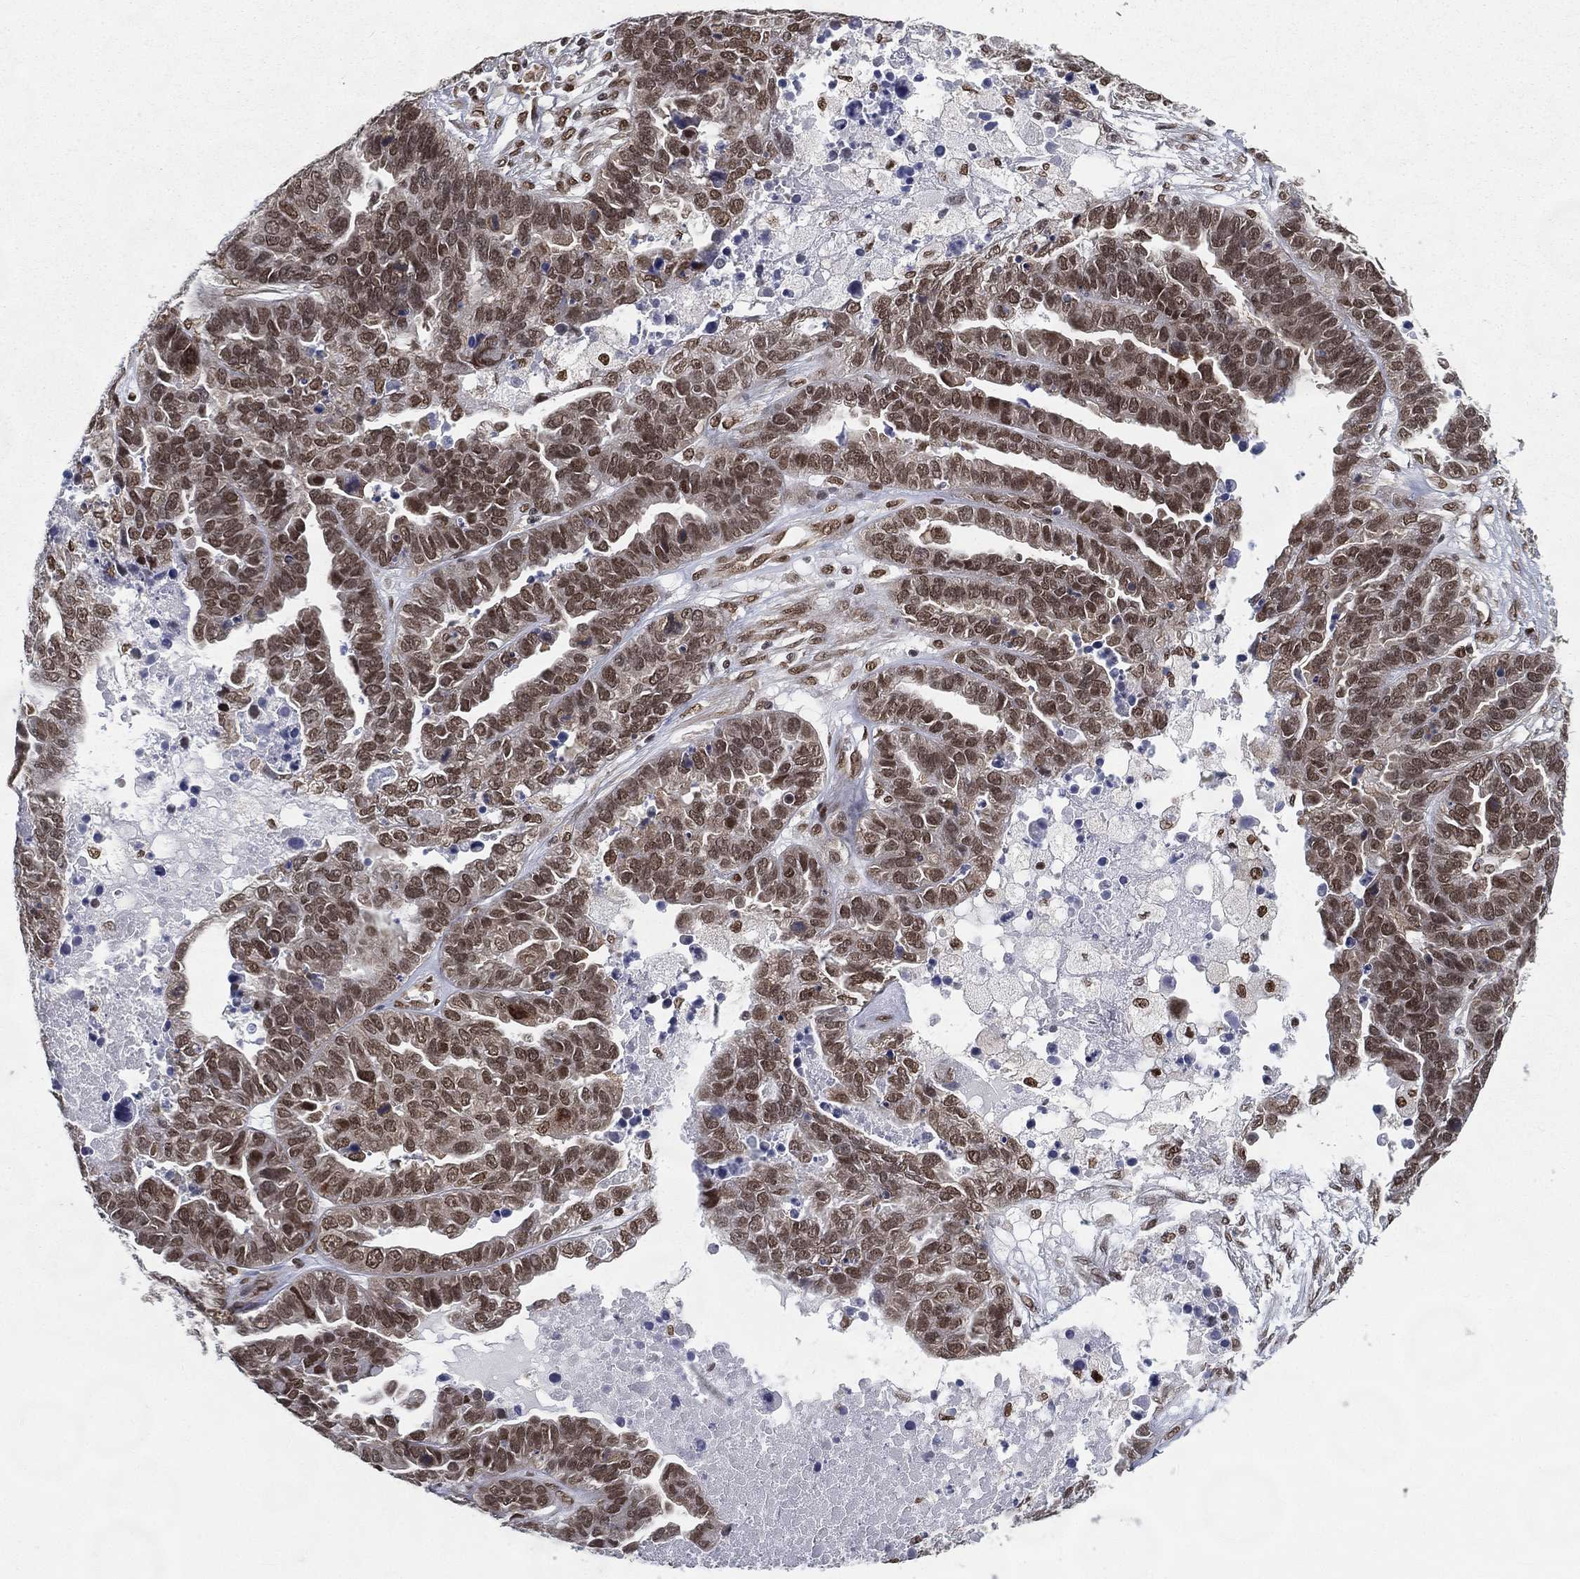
{"staining": {"intensity": "moderate", "quantity": "25%-75%", "location": "nuclear"}, "tissue": "ovarian cancer", "cell_type": "Tumor cells", "image_type": "cancer", "snomed": [{"axis": "morphology", "description": "Cystadenocarcinoma, serous, NOS"}, {"axis": "topography", "description": "Ovary"}], "caption": "This histopathology image demonstrates immunohistochemistry staining of ovarian serous cystadenocarcinoma, with medium moderate nuclear positivity in about 25%-75% of tumor cells.", "gene": "FUBP3", "patient": {"sex": "female", "age": 87}}